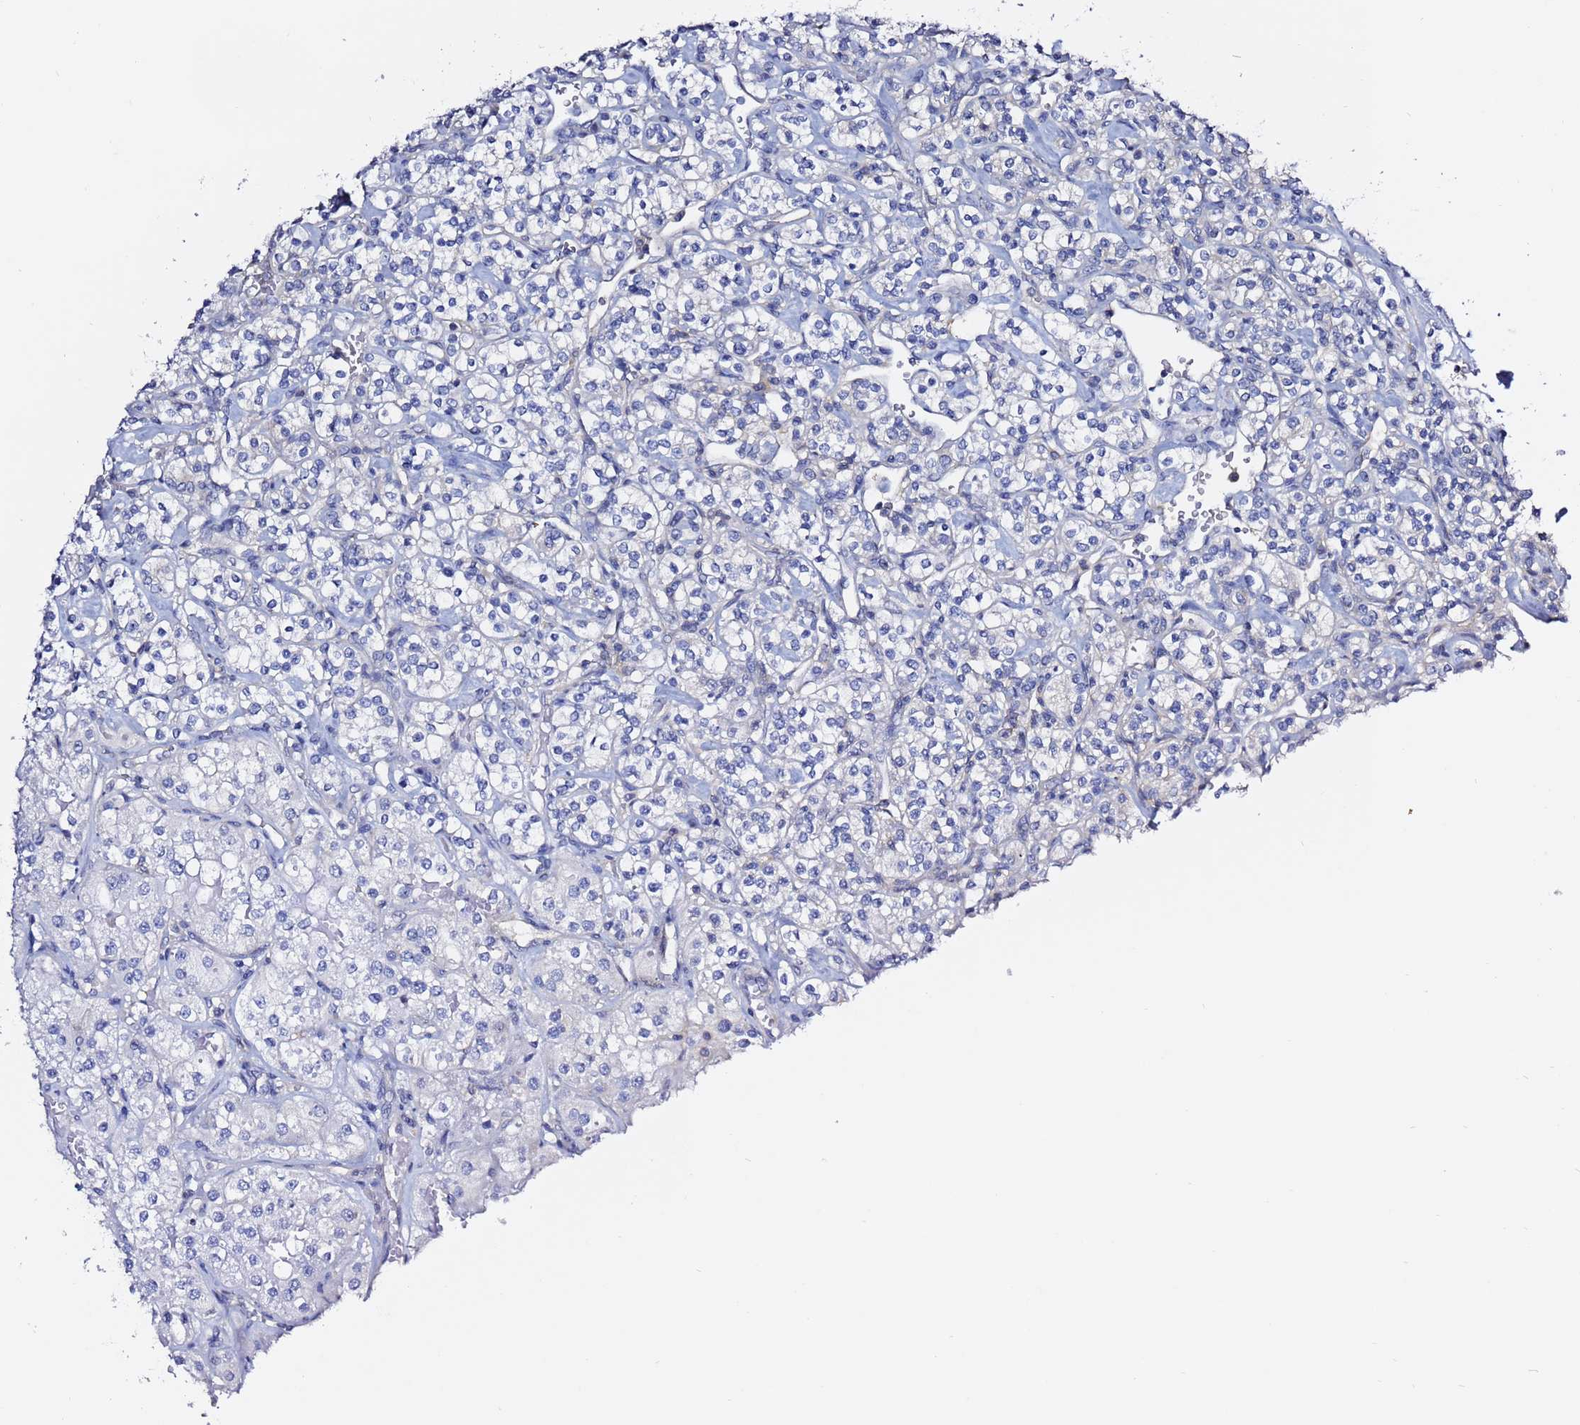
{"staining": {"intensity": "negative", "quantity": "none", "location": "none"}, "tissue": "renal cancer", "cell_type": "Tumor cells", "image_type": "cancer", "snomed": [{"axis": "morphology", "description": "Adenocarcinoma, NOS"}, {"axis": "topography", "description": "Kidney"}], "caption": "Tumor cells show no significant expression in adenocarcinoma (renal).", "gene": "LENG1", "patient": {"sex": "male", "age": 77}}